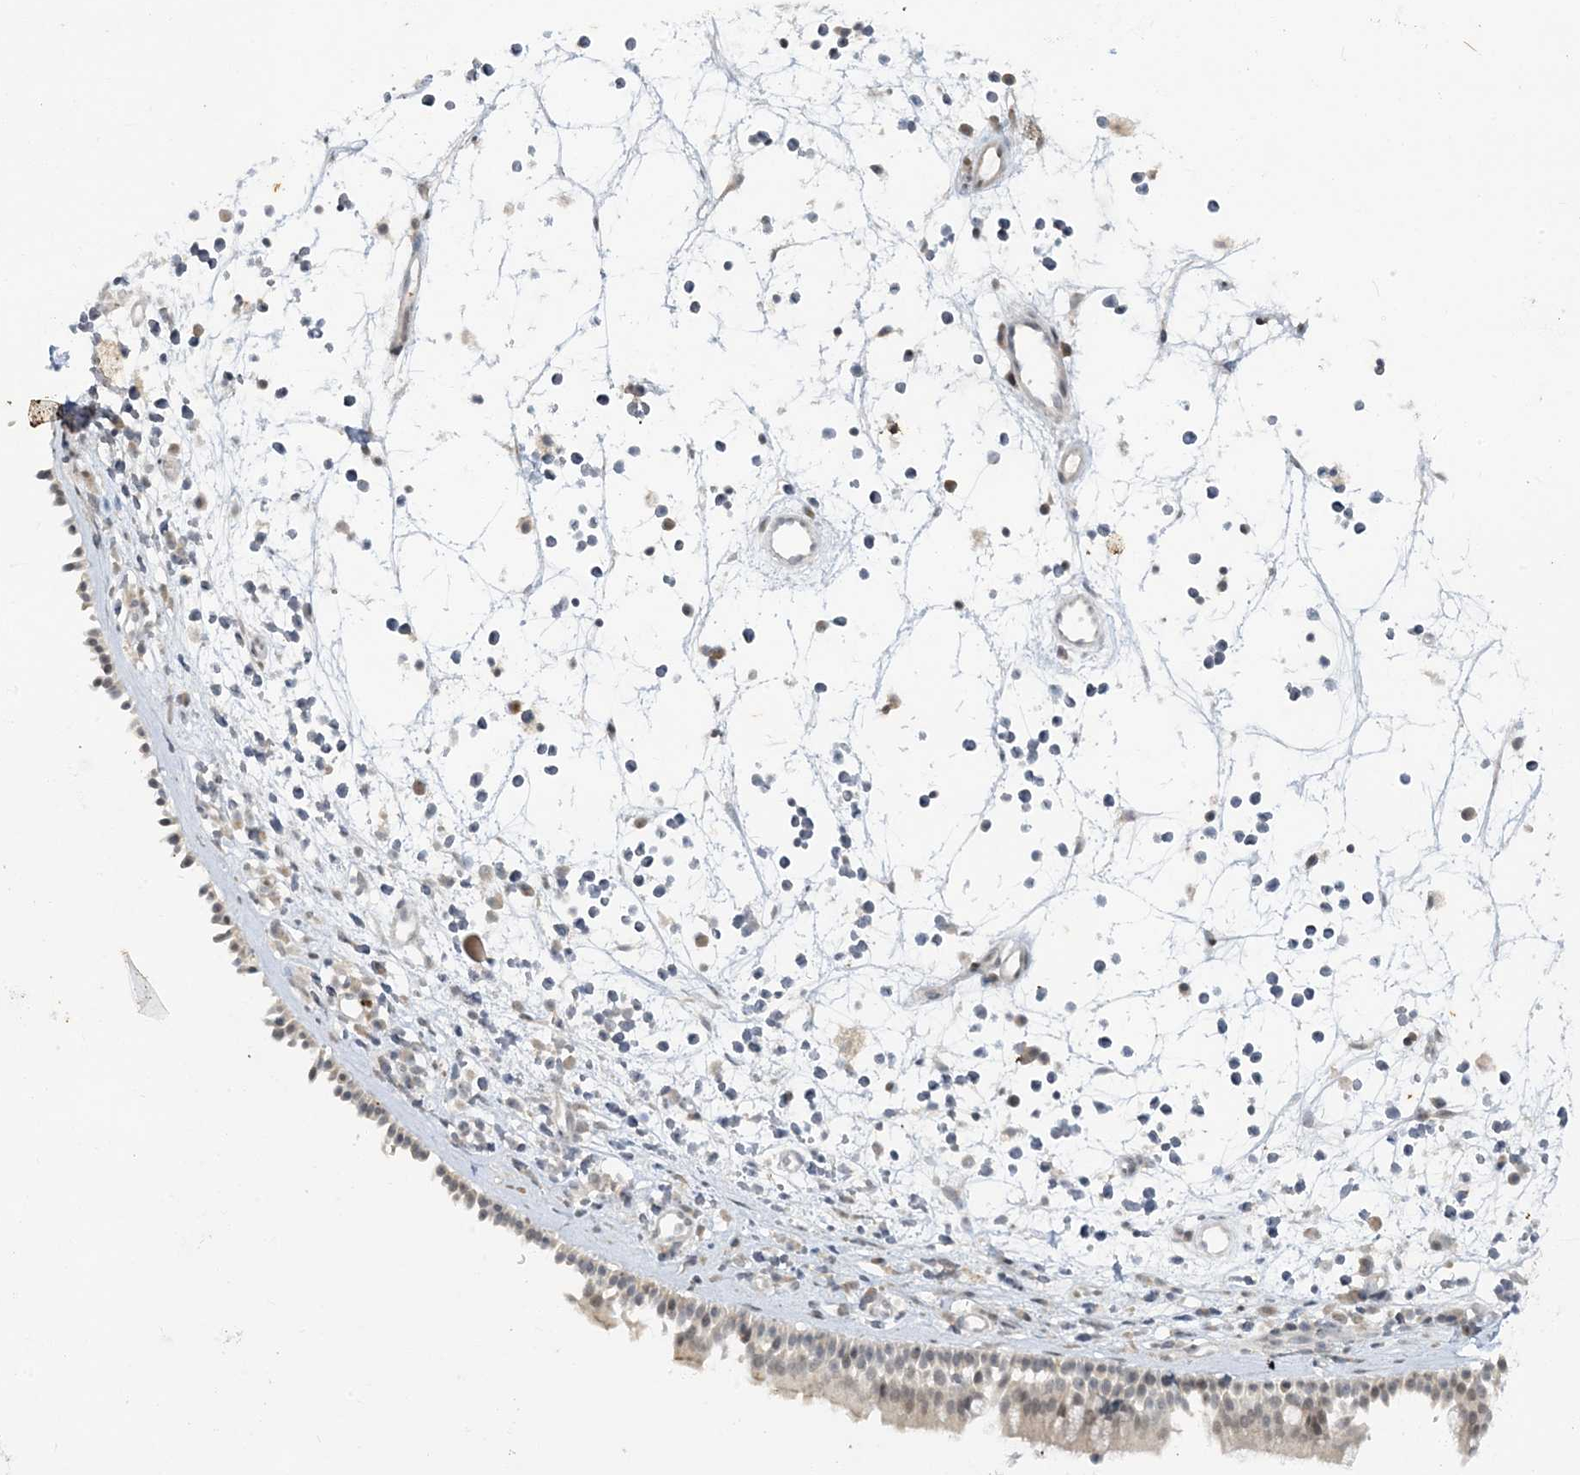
{"staining": {"intensity": "weak", "quantity": "25%-75%", "location": "cytoplasmic/membranous,nuclear"}, "tissue": "nasopharynx", "cell_type": "Respiratory epithelial cells", "image_type": "normal", "snomed": [{"axis": "morphology", "description": "Normal tissue, NOS"}, {"axis": "morphology", "description": "Inflammation, NOS"}, {"axis": "morphology", "description": "Malignant melanoma, Metastatic site"}, {"axis": "topography", "description": "Nasopharynx"}], "caption": "A low amount of weak cytoplasmic/membranous,nuclear staining is seen in about 25%-75% of respiratory epithelial cells in normal nasopharynx.", "gene": "LEXM", "patient": {"sex": "male", "age": 70}}